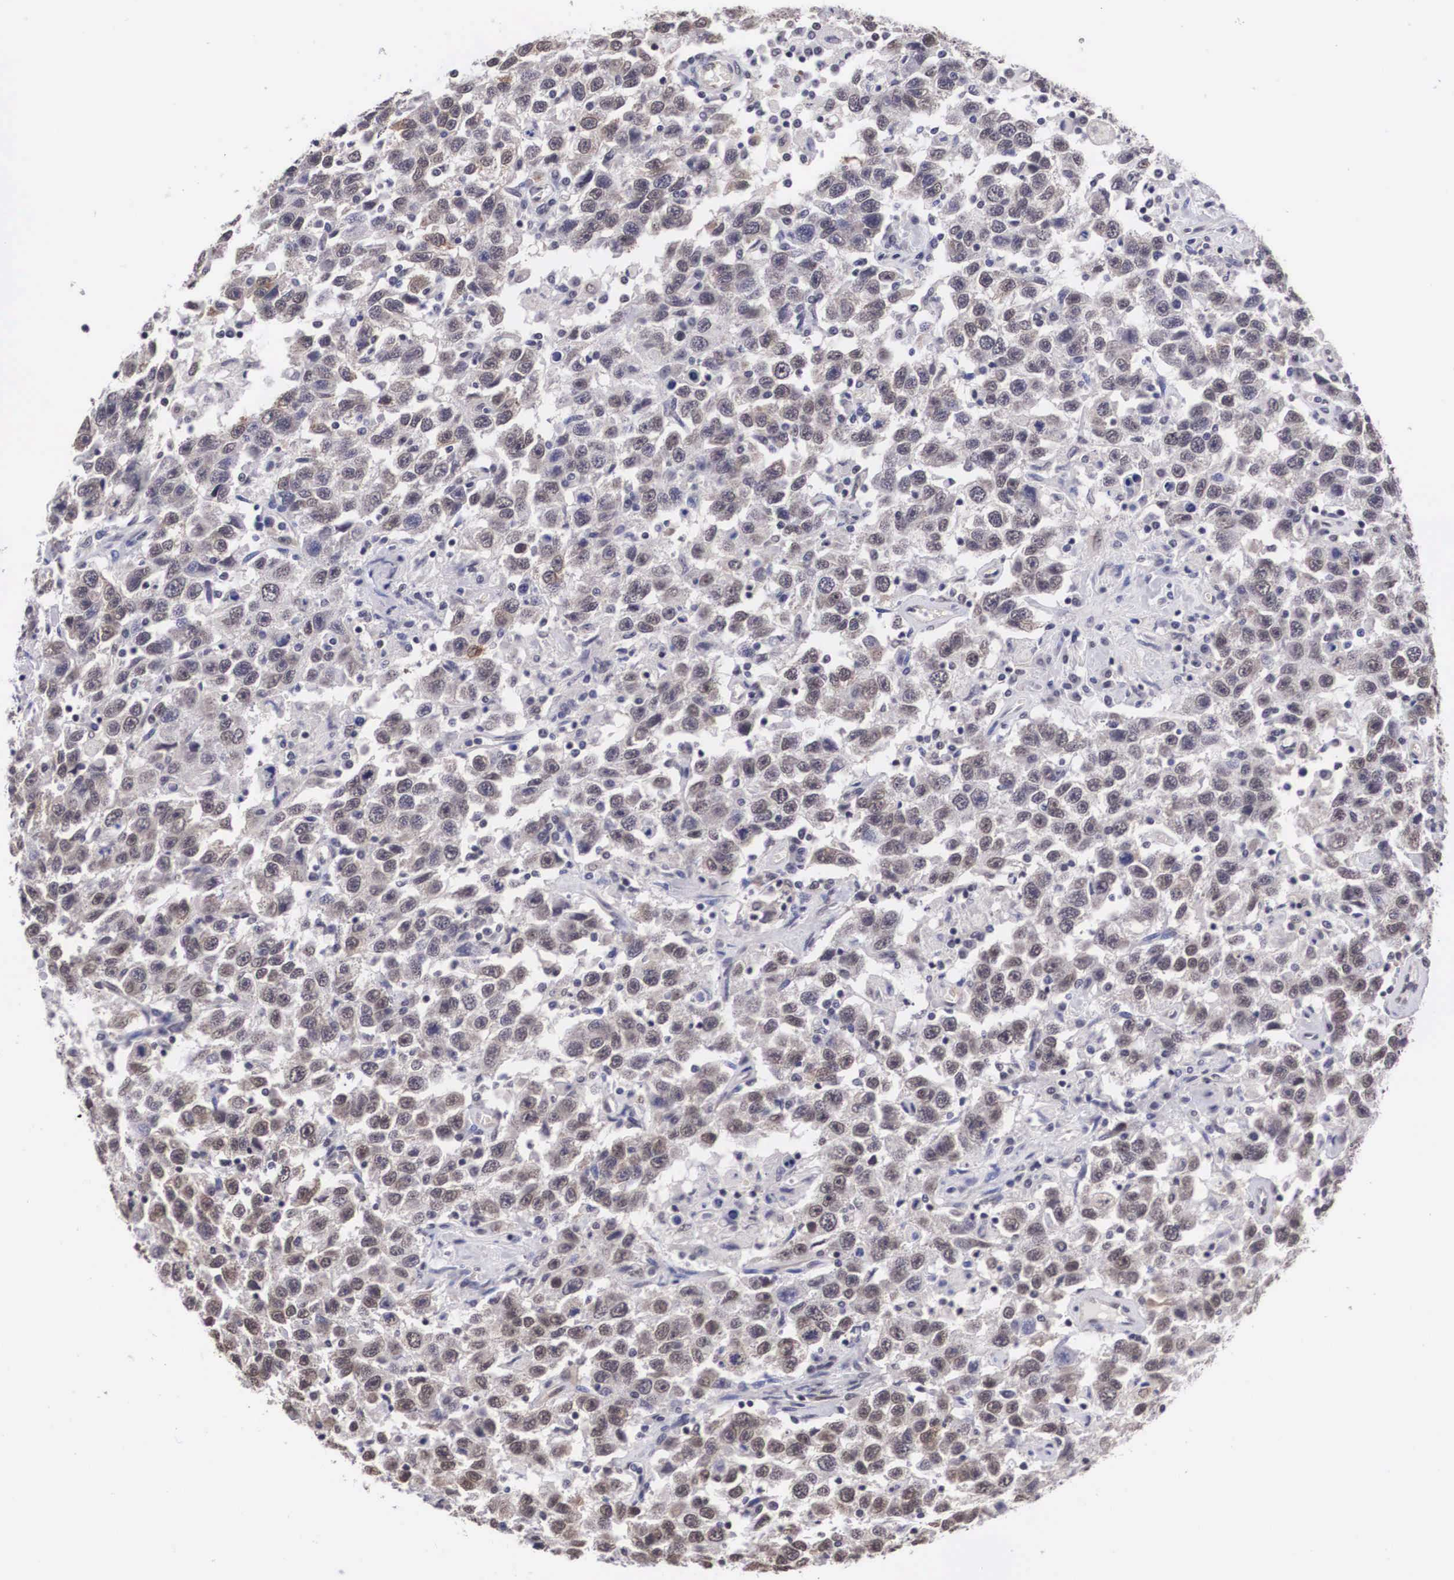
{"staining": {"intensity": "weak", "quantity": "25%-75%", "location": "cytoplasmic/membranous"}, "tissue": "testis cancer", "cell_type": "Tumor cells", "image_type": "cancer", "snomed": [{"axis": "morphology", "description": "Seminoma, NOS"}, {"axis": "topography", "description": "Testis"}], "caption": "Immunohistochemical staining of seminoma (testis) shows low levels of weak cytoplasmic/membranous protein staining in about 25%-75% of tumor cells. The staining was performed using DAB (3,3'-diaminobenzidine), with brown indicating positive protein expression. Nuclei are stained blue with hematoxylin.", "gene": "OTX2", "patient": {"sex": "male", "age": 41}}